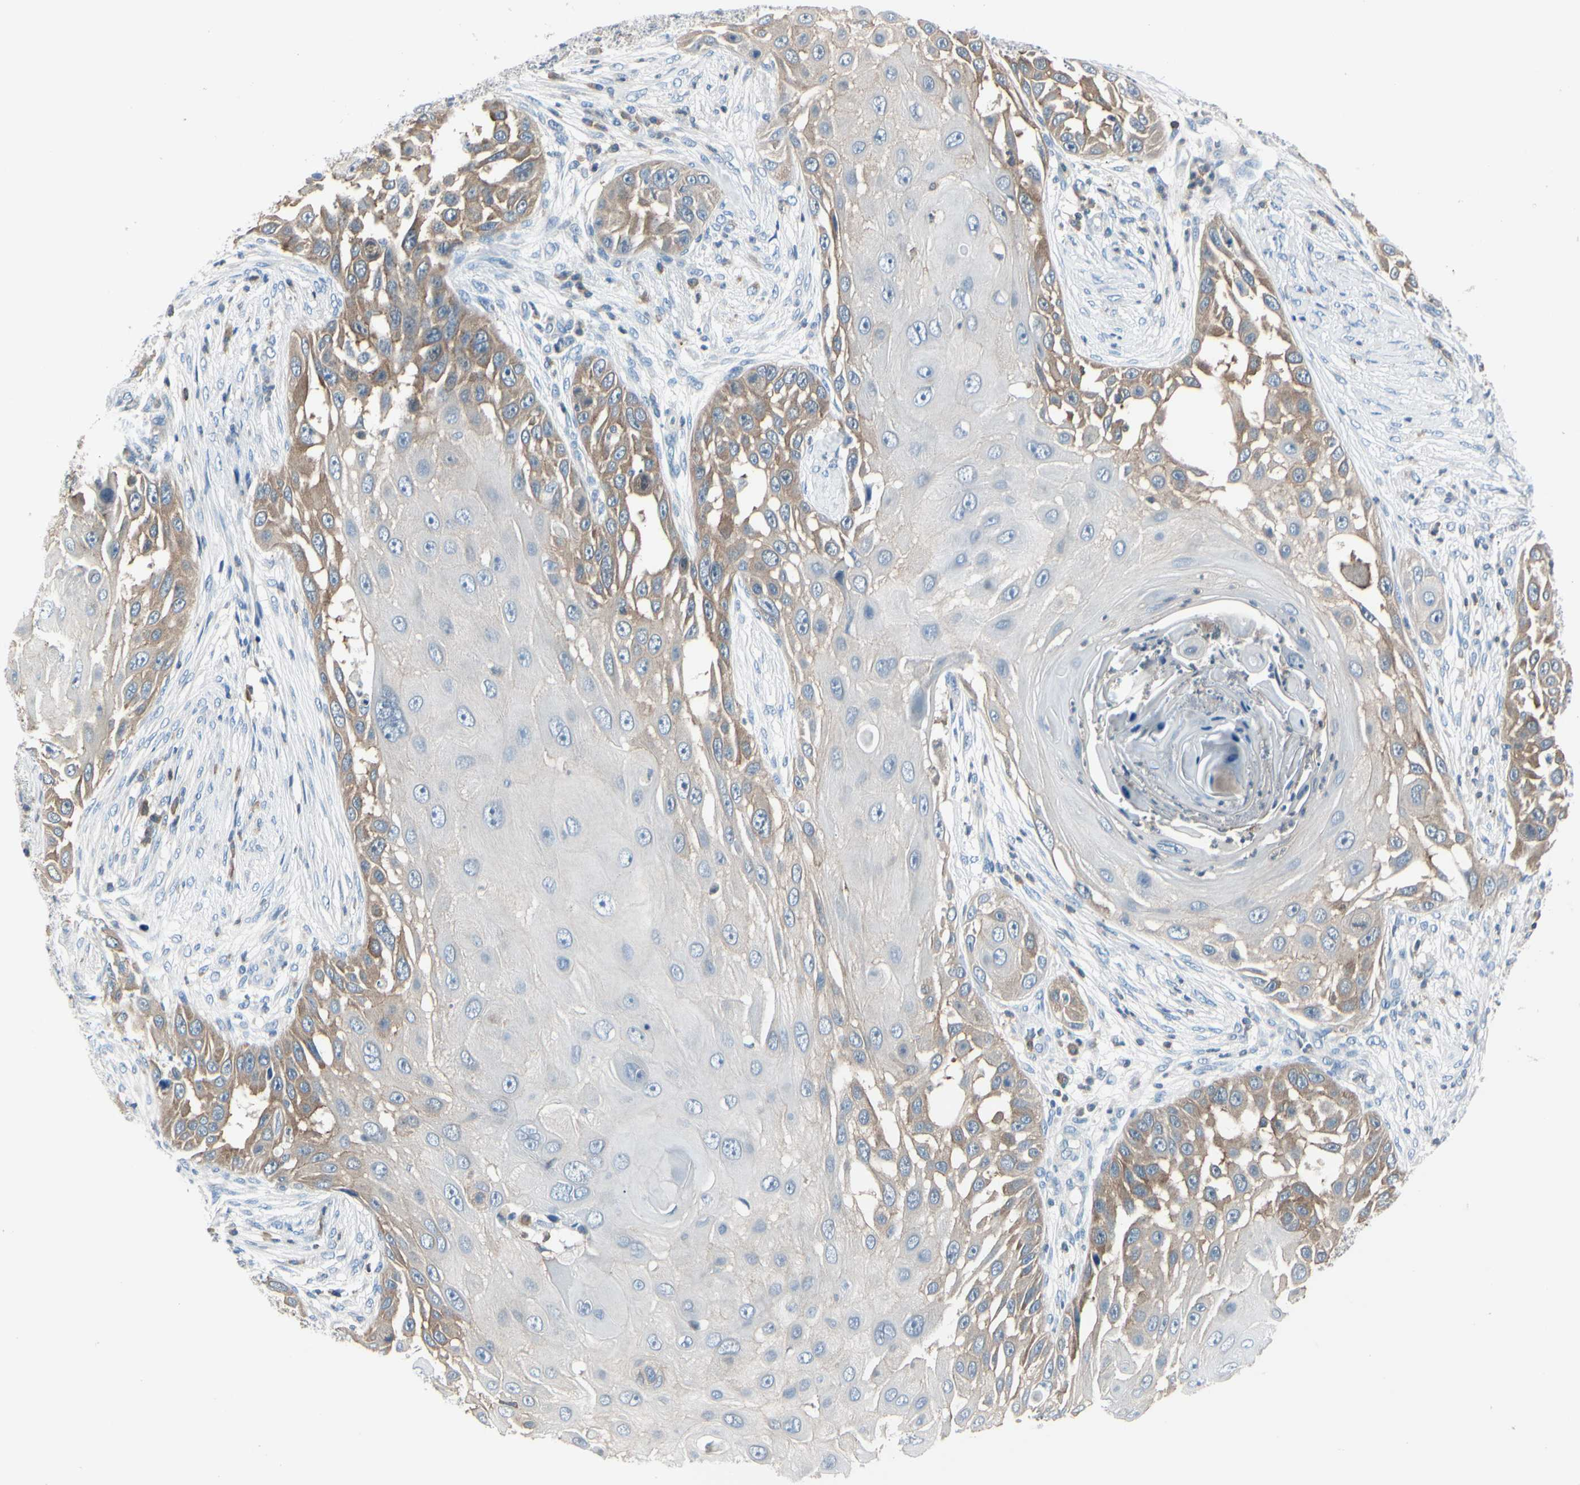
{"staining": {"intensity": "moderate", "quantity": "25%-75%", "location": "cytoplasmic/membranous"}, "tissue": "skin cancer", "cell_type": "Tumor cells", "image_type": "cancer", "snomed": [{"axis": "morphology", "description": "Squamous cell carcinoma, NOS"}, {"axis": "topography", "description": "Skin"}], "caption": "Human skin cancer stained with a protein marker shows moderate staining in tumor cells.", "gene": "SLC9A3R1", "patient": {"sex": "female", "age": 44}}